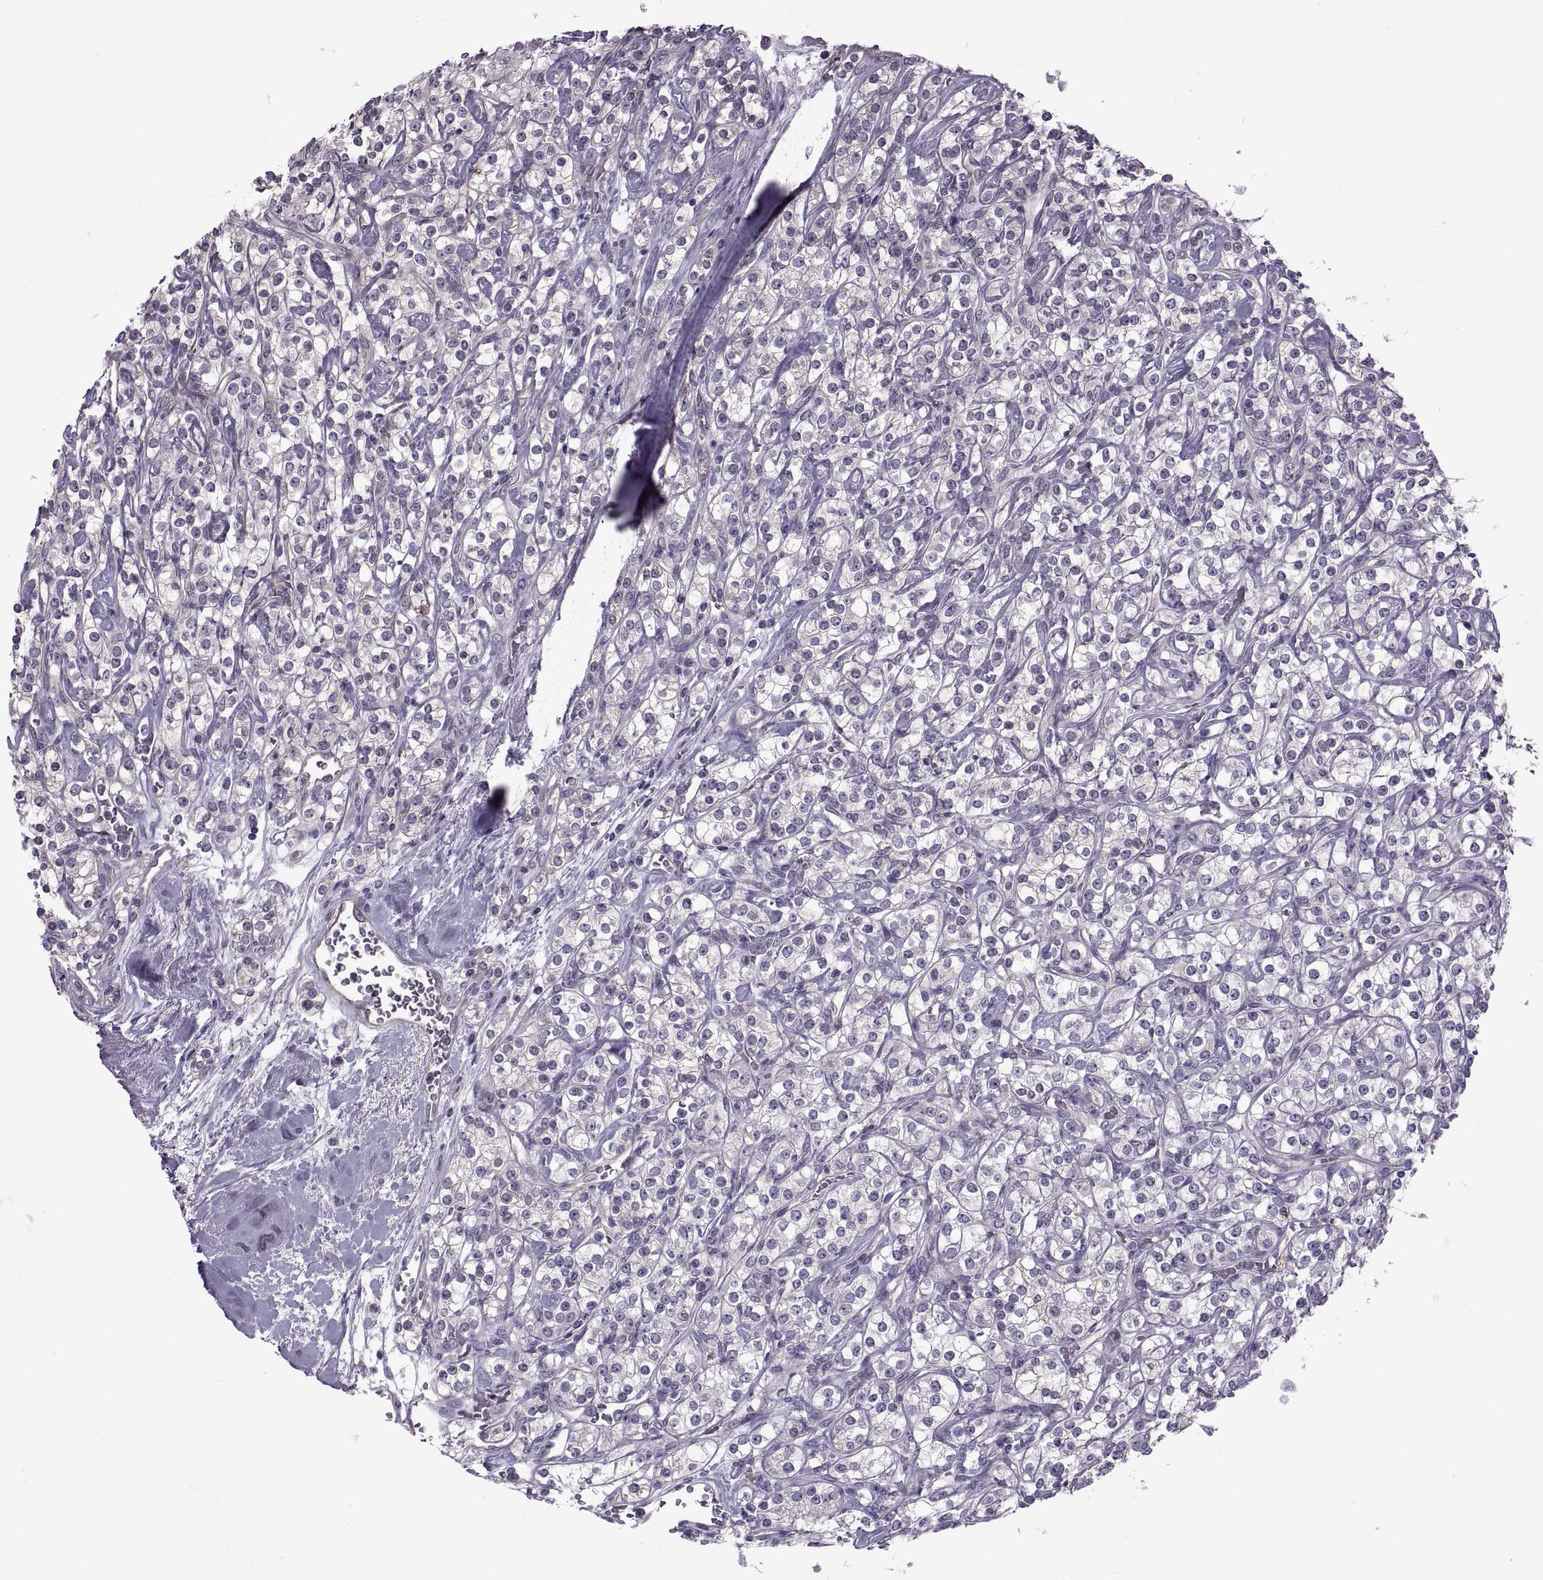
{"staining": {"intensity": "negative", "quantity": "none", "location": "none"}, "tissue": "renal cancer", "cell_type": "Tumor cells", "image_type": "cancer", "snomed": [{"axis": "morphology", "description": "Adenocarcinoma, NOS"}, {"axis": "topography", "description": "Kidney"}], "caption": "A high-resolution histopathology image shows immunohistochemistry (IHC) staining of adenocarcinoma (renal), which exhibits no significant positivity in tumor cells.", "gene": "ODF3", "patient": {"sex": "male", "age": 77}}